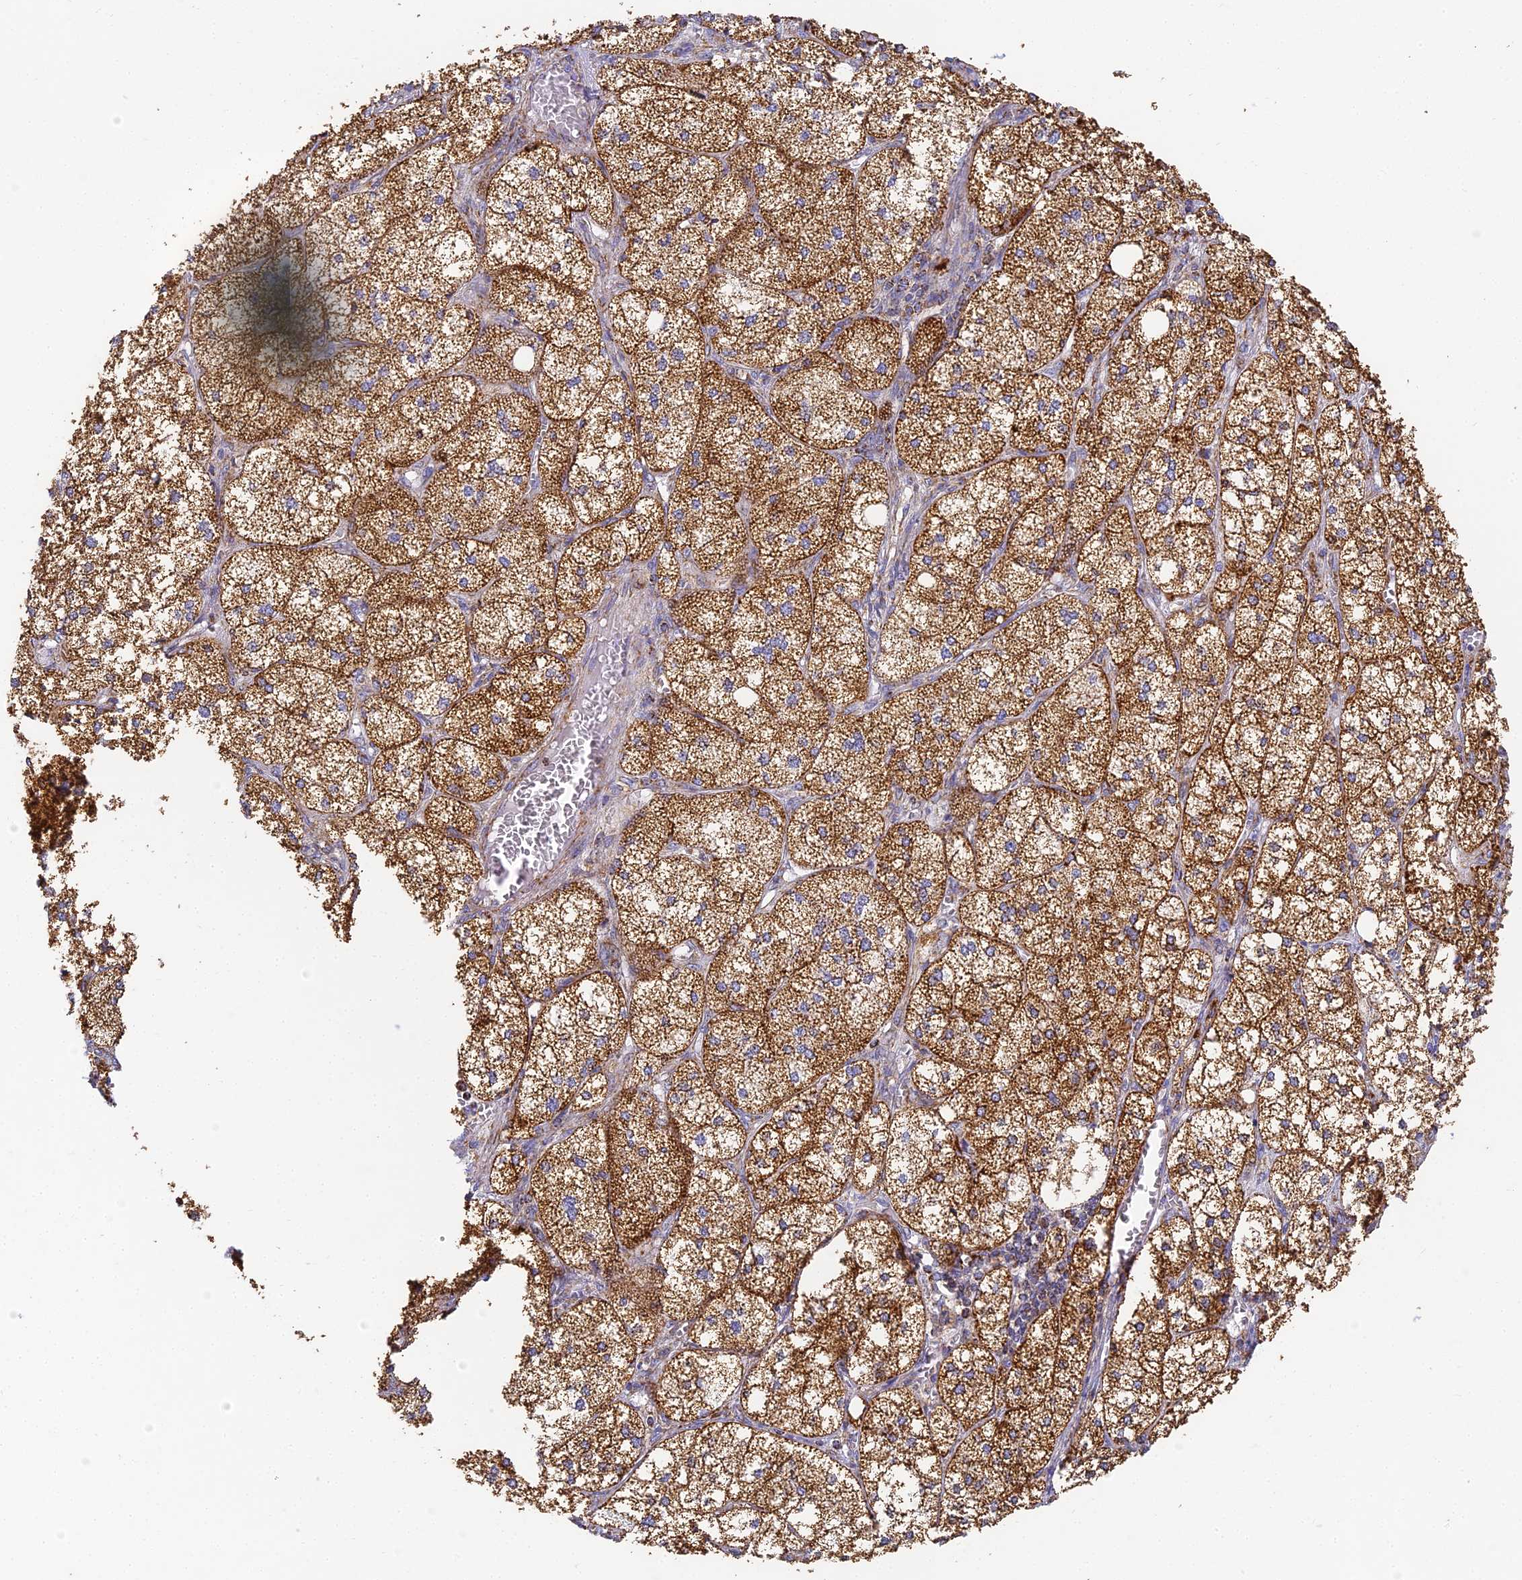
{"staining": {"intensity": "strong", "quantity": ">75%", "location": "cytoplasmic/membranous"}, "tissue": "adrenal gland", "cell_type": "Glandular cells", "image_type": "normal", "snomed": [{"axis": "morphology", "description": "Normal tissue, NOS"}, {"axis": "topography", "description": "Adrenal gland"}], "caption": "This photomicrograph shows normal adrenal gland stained with IHC to label a protein in brown. The cytoplasmic/membranous of glandular cells show strong positivity for the protein. Nuclei are counter-stained blue.", "gene": "COX6C", "patient": {"sex": "female", "age": 61}}